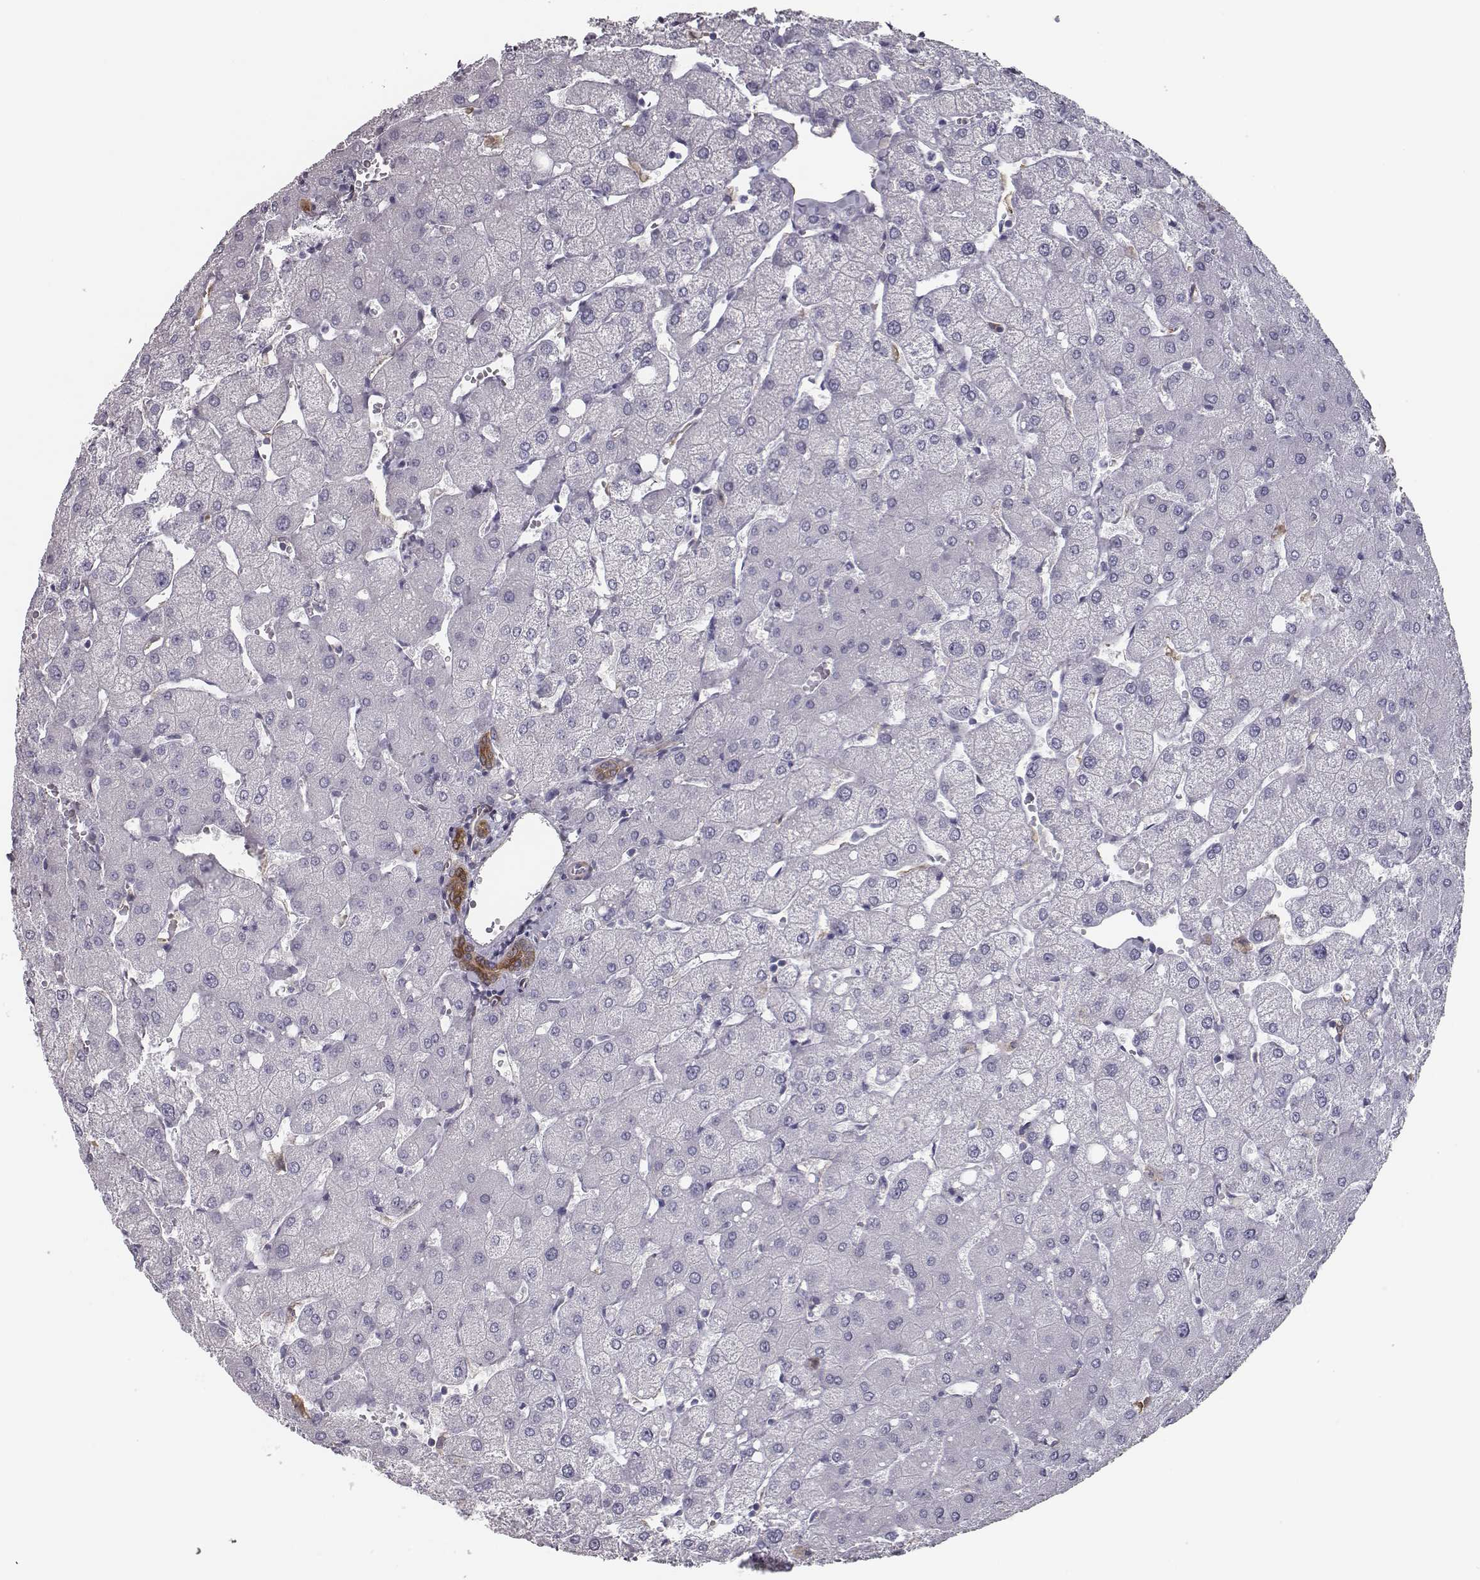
{"staining": {"intensity": "moderate", "quantity": ">75%", "location": "cytoplasmic/membranous"}, "tissue": "liver", "cell_type": "Cholangiocytes", "image_type": "normal", "snomed": [{"axis": "morphology", "description": "Normal tissue, NOS"}, {"axis": "topography", "description": "Liver"}], "caption": "An IHC photomicrograph of unremarkable tissue is shown. Protein staining in brown highlights moderate cytoplasmic/membranous positivity in liver within cholangiocytes.", "gene": "ISYNA1", "patient": {"sex": "female", "age": 54}}